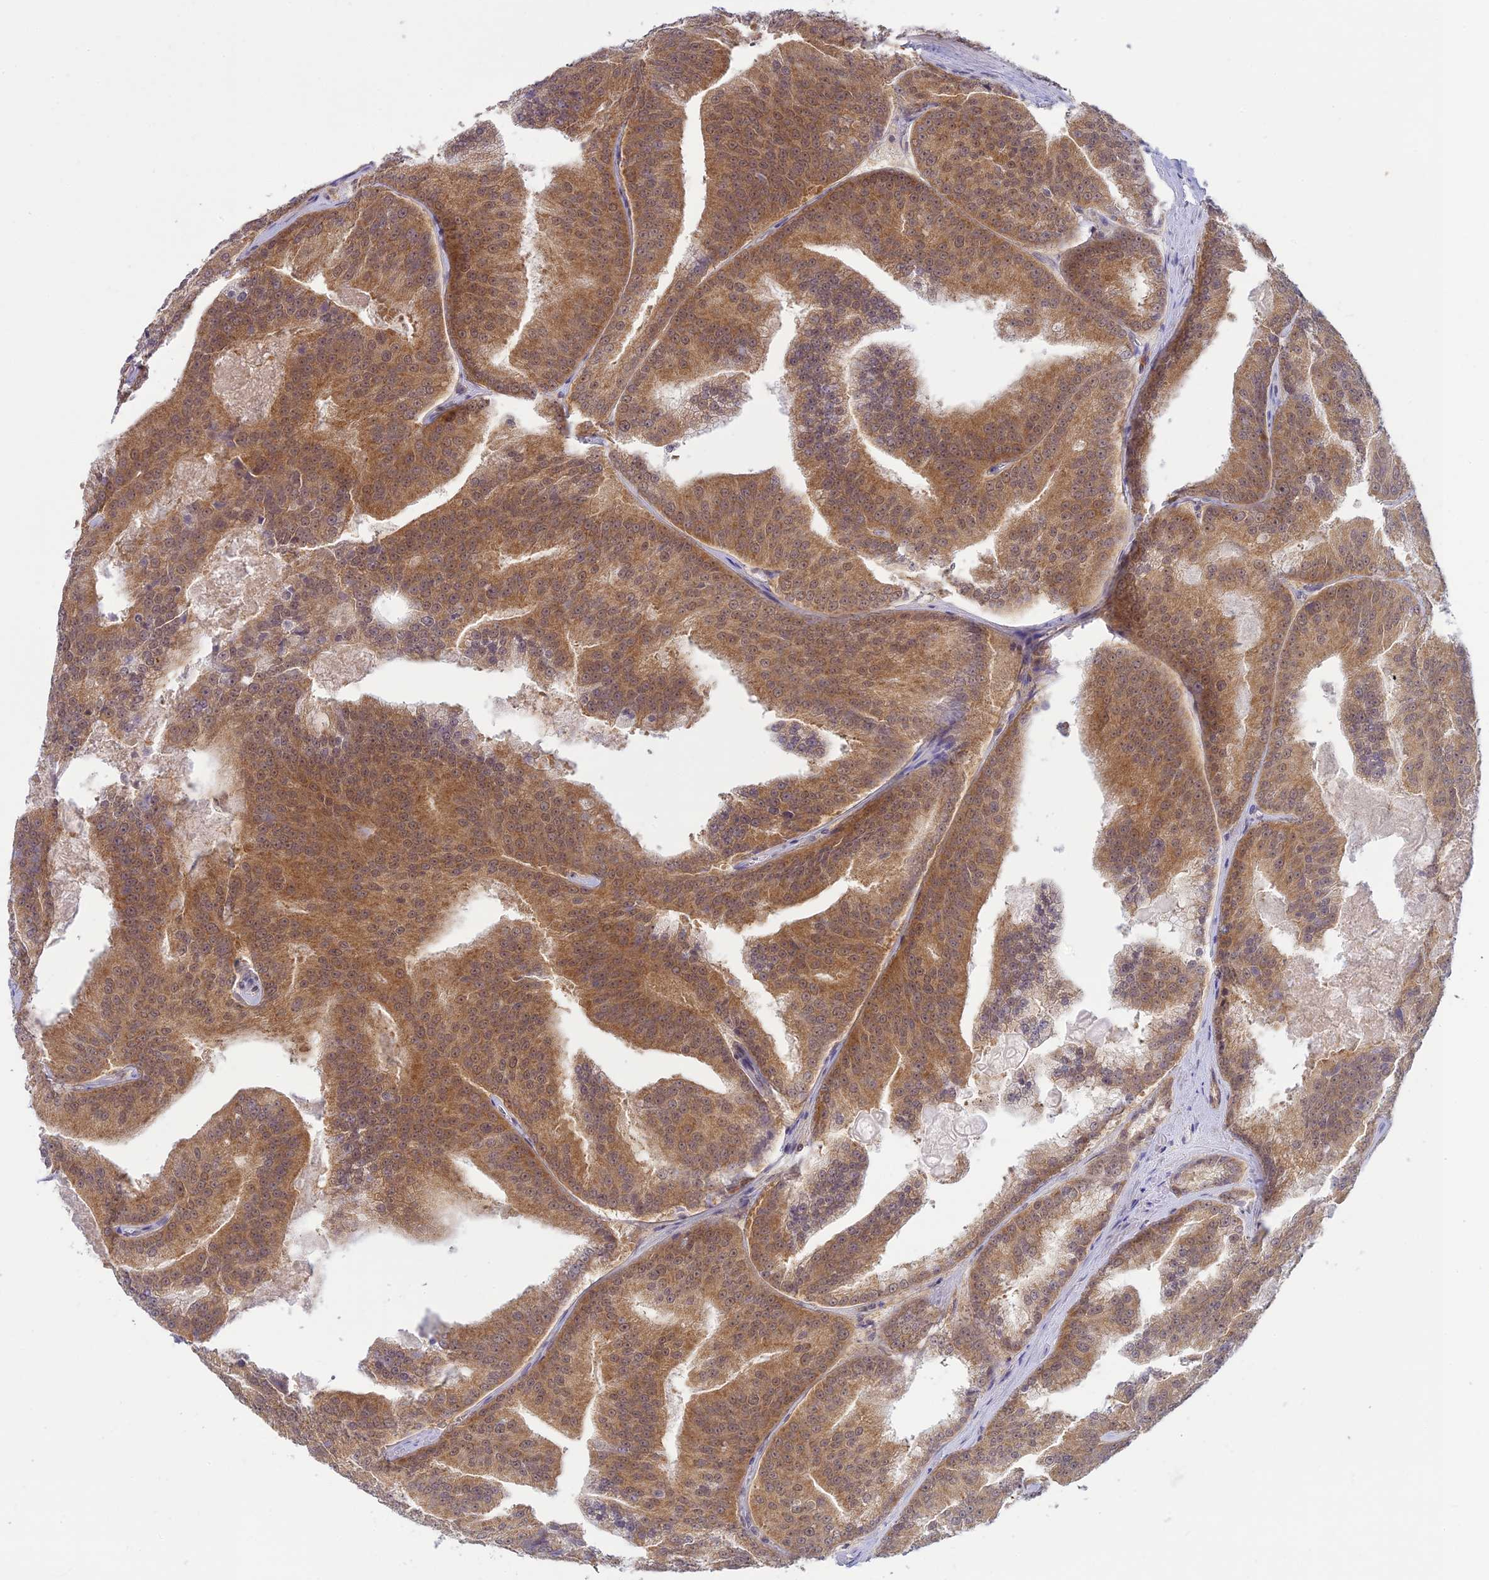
{"staining": {"intensity": "moderate", "quantity": ">75%", "location": "cytoplasmic/membranous,nuclear"}, "tissue": "prostate cancer", "cell_type": "Tumor cells", "image_type": "cancer", "snomed": [{"axis": "morphology", "description": "Adenocarcinoma, High grade"}, {"axis": "topography", "description": "Prostate"}], "caption": "An immunohistochemistry image of neoplastic tissue is shown. Protein staining in brown shows moderate cytoplasmic/membranous and nuclear positivity in adenocarcinoma (high-grade) (prostate) within tumor cells.", "gene": "SKIC8", "patient": {"sex": "male", "age": 61}}